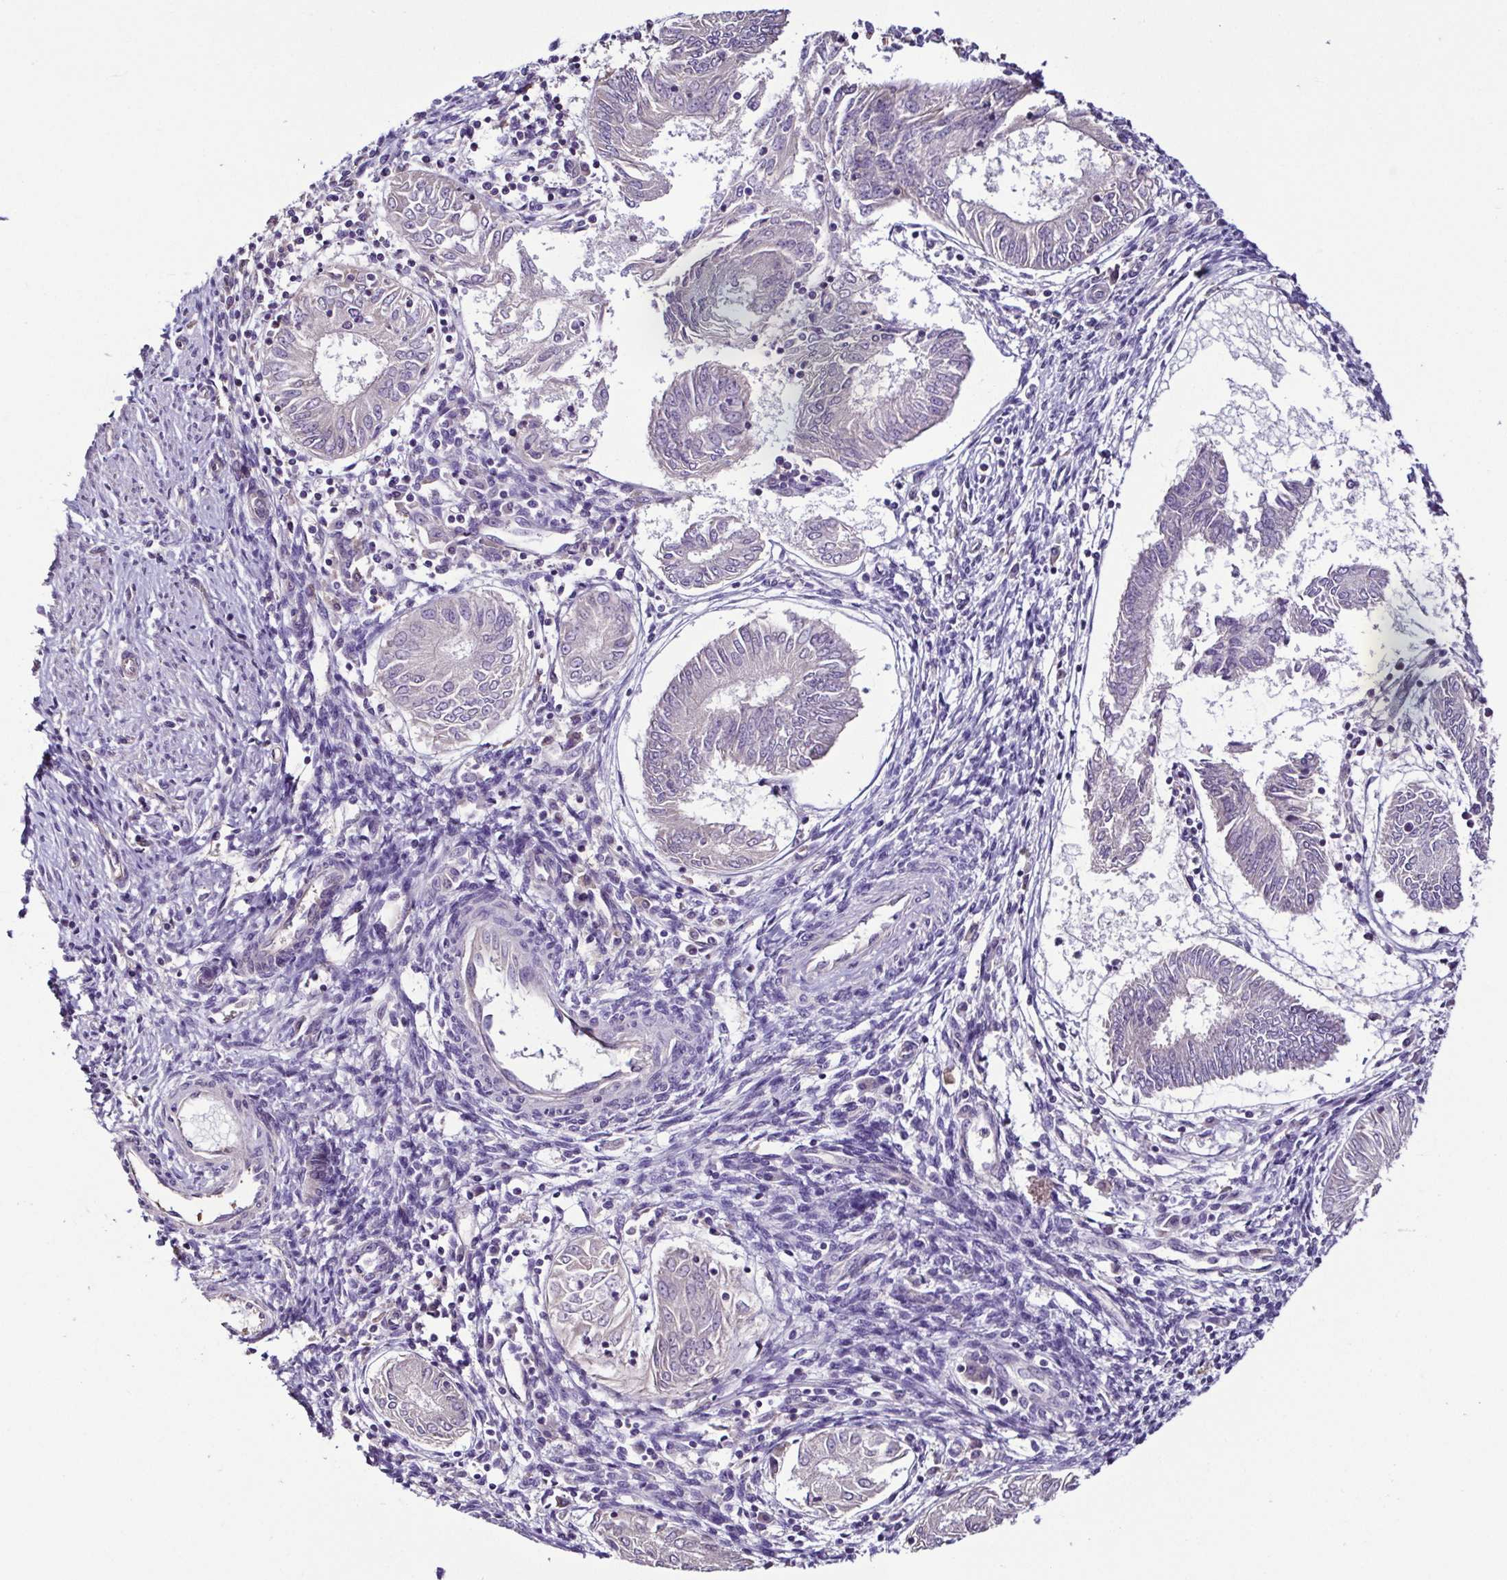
{"staining": {"intensity": "negative", "quantity": "none", "location": "none"}, "tissue": "endometrial cancer", "cell_type": "Tumor cells", "image_type": "cancer", "snomed": [{"axis": "morphology", "description": "Adenocarcinoma, NOS"}, {"axis": "topography", "description": "Endometrium"}], "caption": "An IHC photomicrograph of endometrial cancer is shown. There is no staining in tumor cells of endometrial cancer.", "gene": "LMOD2", "patient": {"sex": "female", "age": 68}}